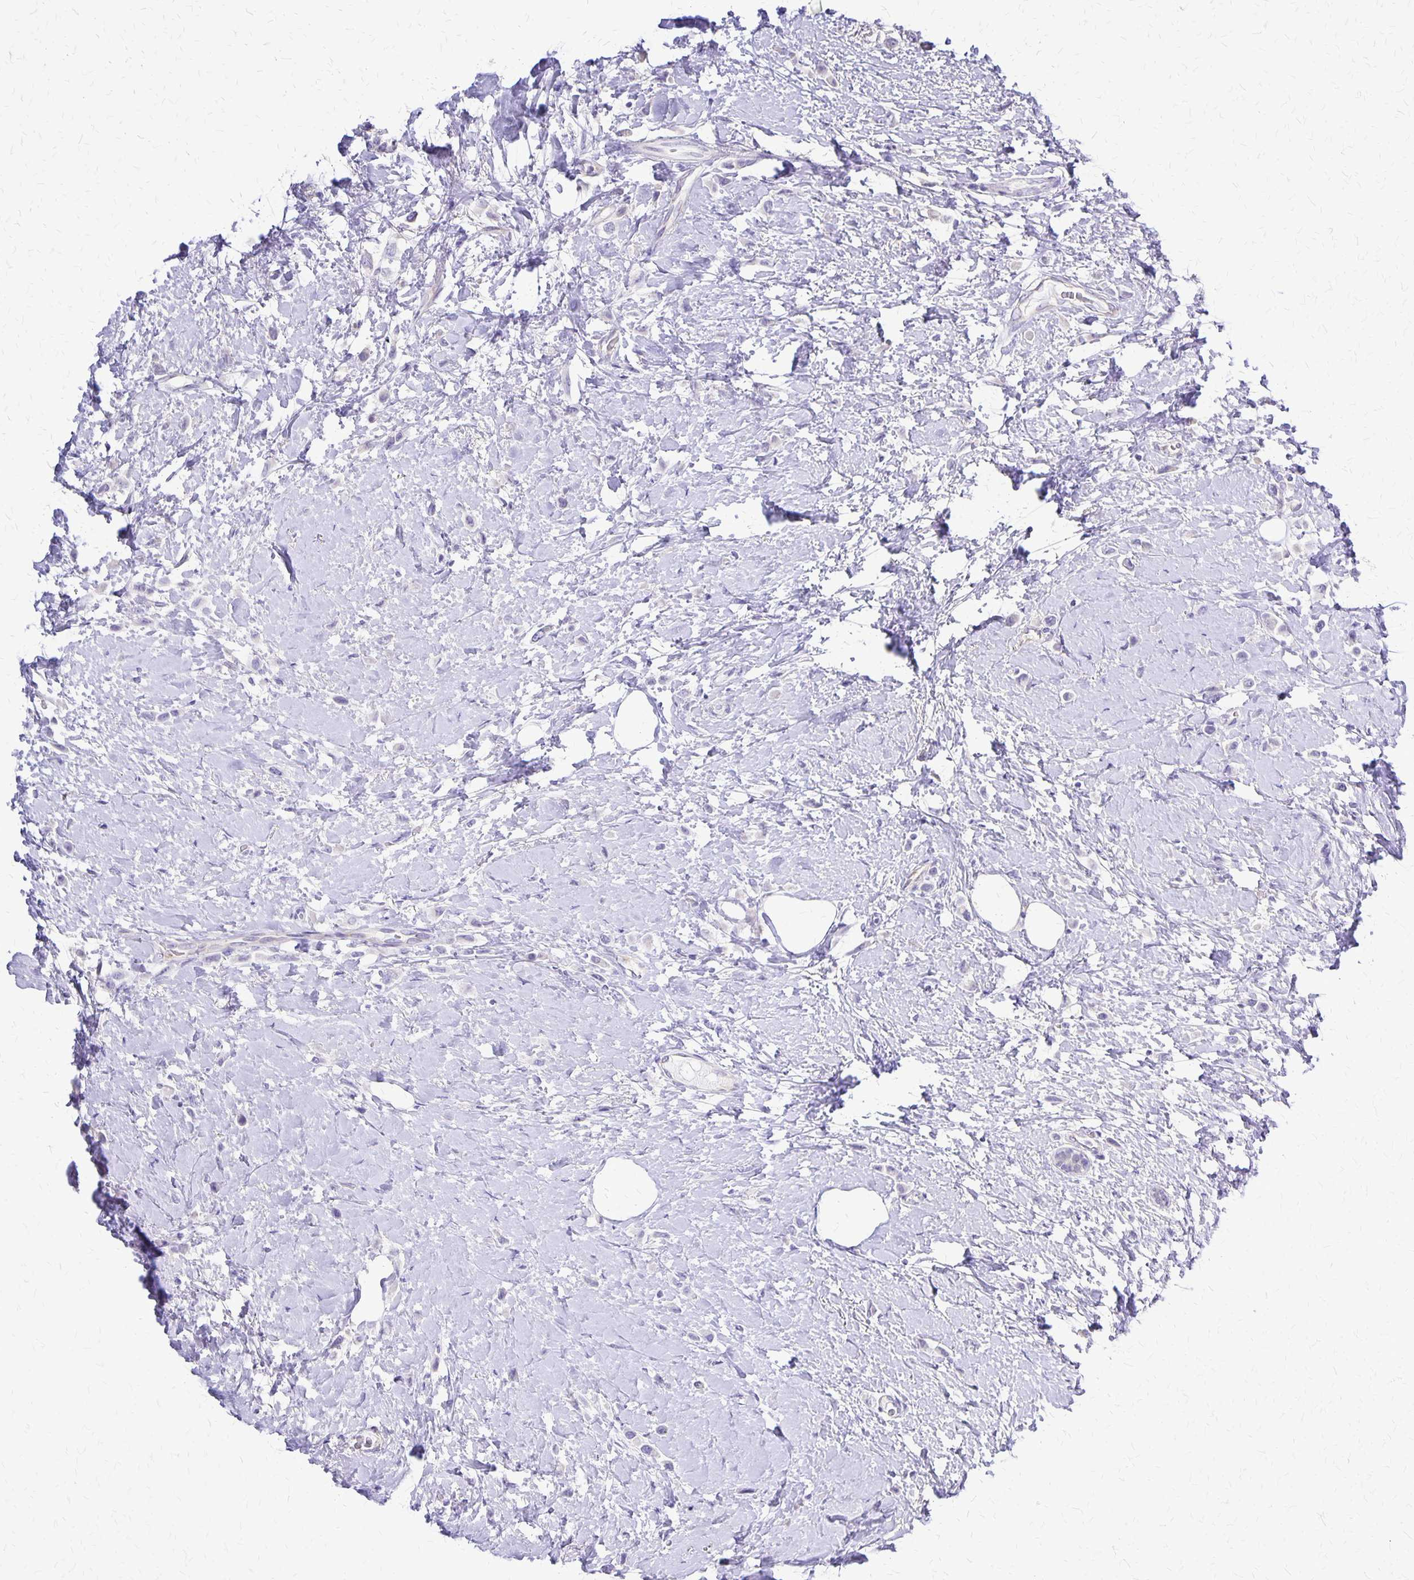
{"staining": {"intensity": "negative", "quantity": "none", "location": "none"}, "tissue": "breast cancer", "cell_type": "Tumor cells", "image_type": "cancer", "snomed": [{"axis": "morphology", "description": "Lobular carcinoma"}, {"axis": "topography", "description": "Breast"}], "caption": "IHC histopathology image of neoplastic tissue: human breast cancer (lobular carcinoma) stained with DAB (3,3'-diaminobenzidine) exhibits no significant protein staining in tumor cells.", "gene": "SI", "patient": {"sex": "female", "age": 66}}